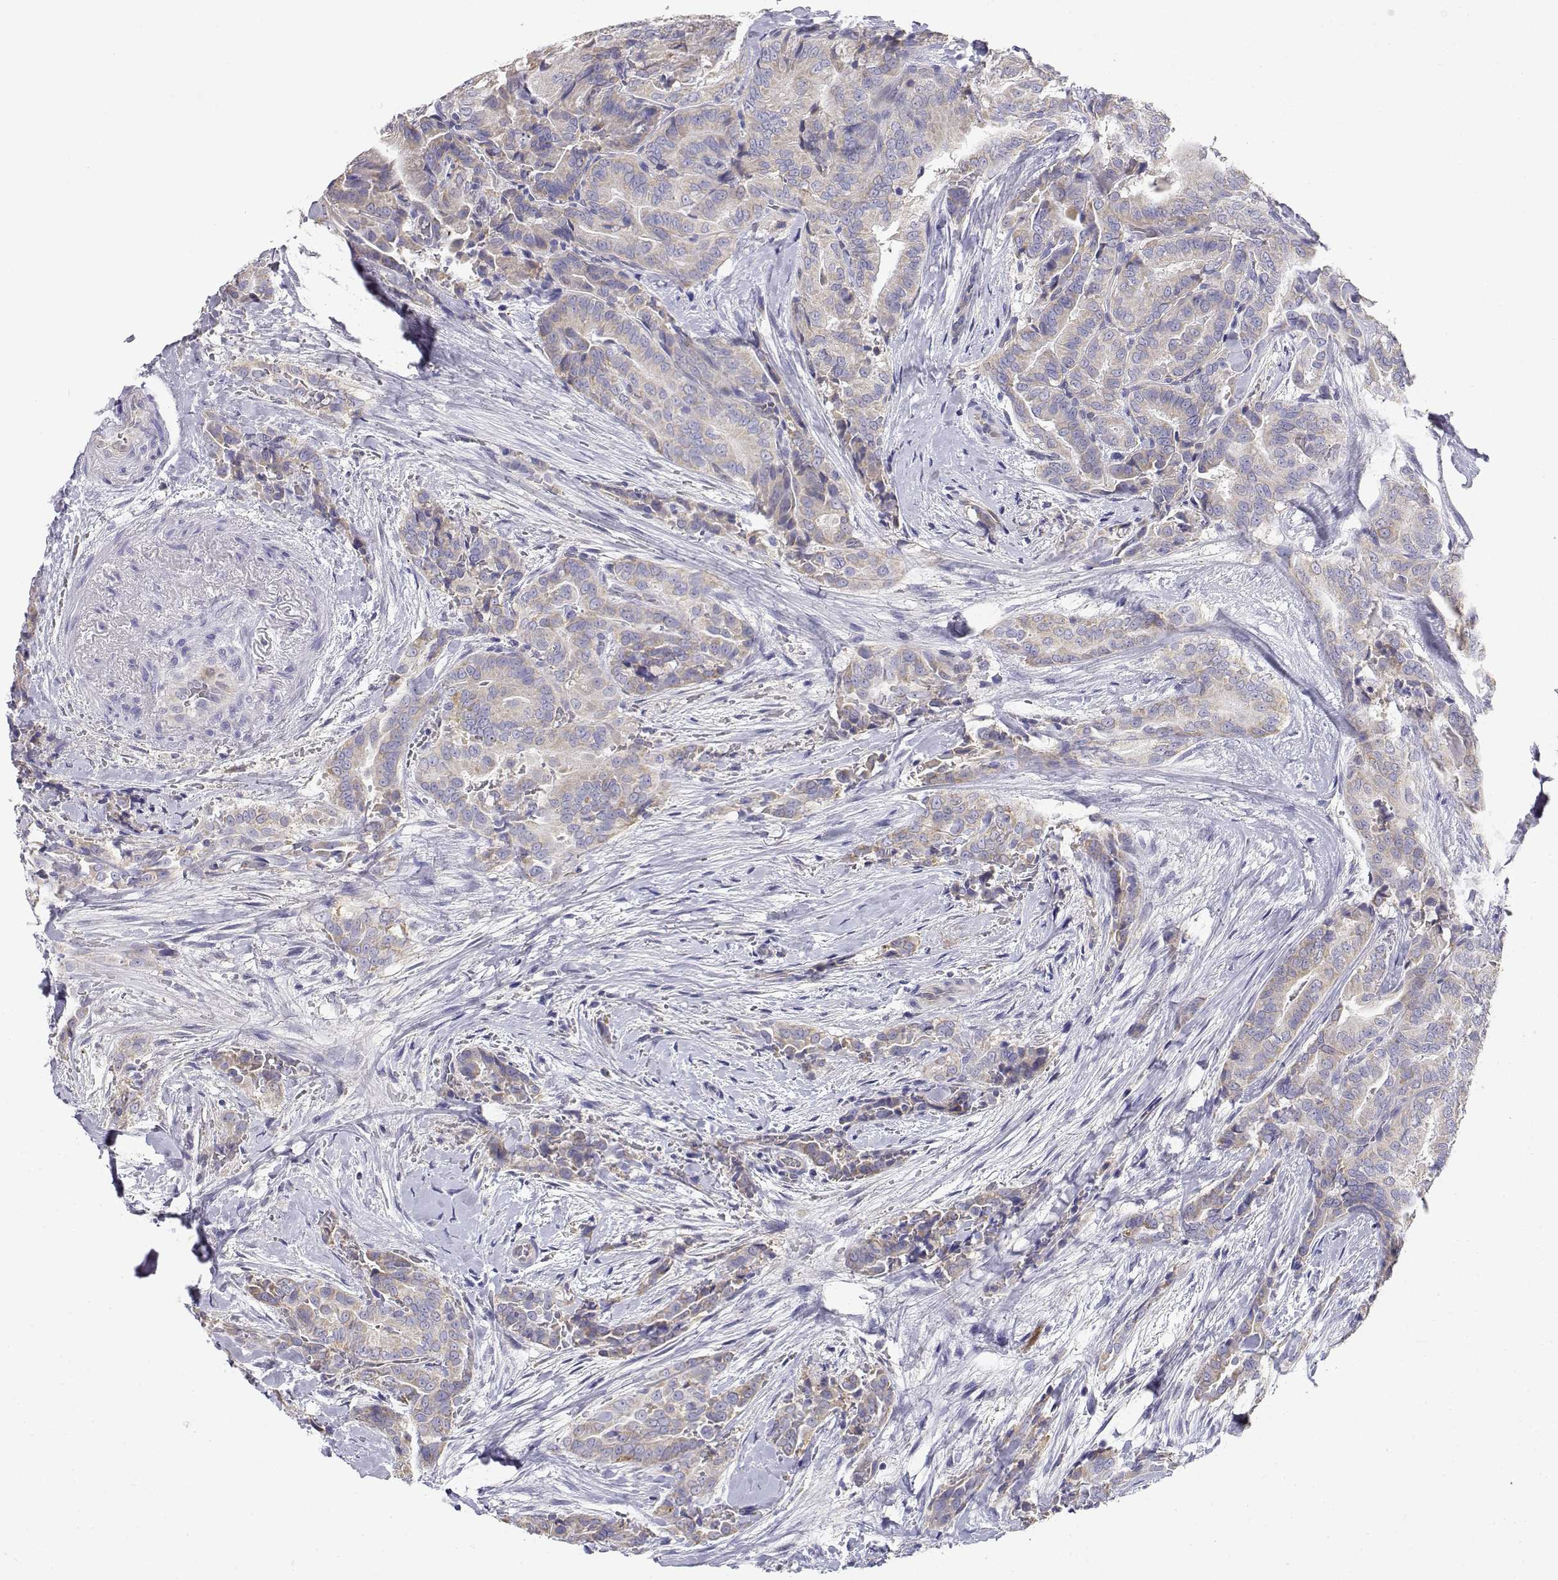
{"staining": {"intensity": "weak", "quantity": "25%-75%", "location": "cytoplasmic/membranous"}, "tissue": "thyroid cancer", "cell_type": "Tumor cells", "image_type": "cancer", "snomed": [{"axis": "morphology", "description": "Papillary adenocarcinoma, NOS"}, {"axis": "topography", "description": "Thyroid gland"}], "caption": "Immunohistochemical staining of human thyroid cancer exhibits weak cytoplasmic/membranous protein staining in approximately 25%-75% of tumor cells. The staining was performed using DAB (3,3'-diaminobenzidine), with brown indicating positive protein expression. Nuclei are stained blue with hematoxylin.", "gene": "ADA", "patient": {"sex": "male", "age": 61}}